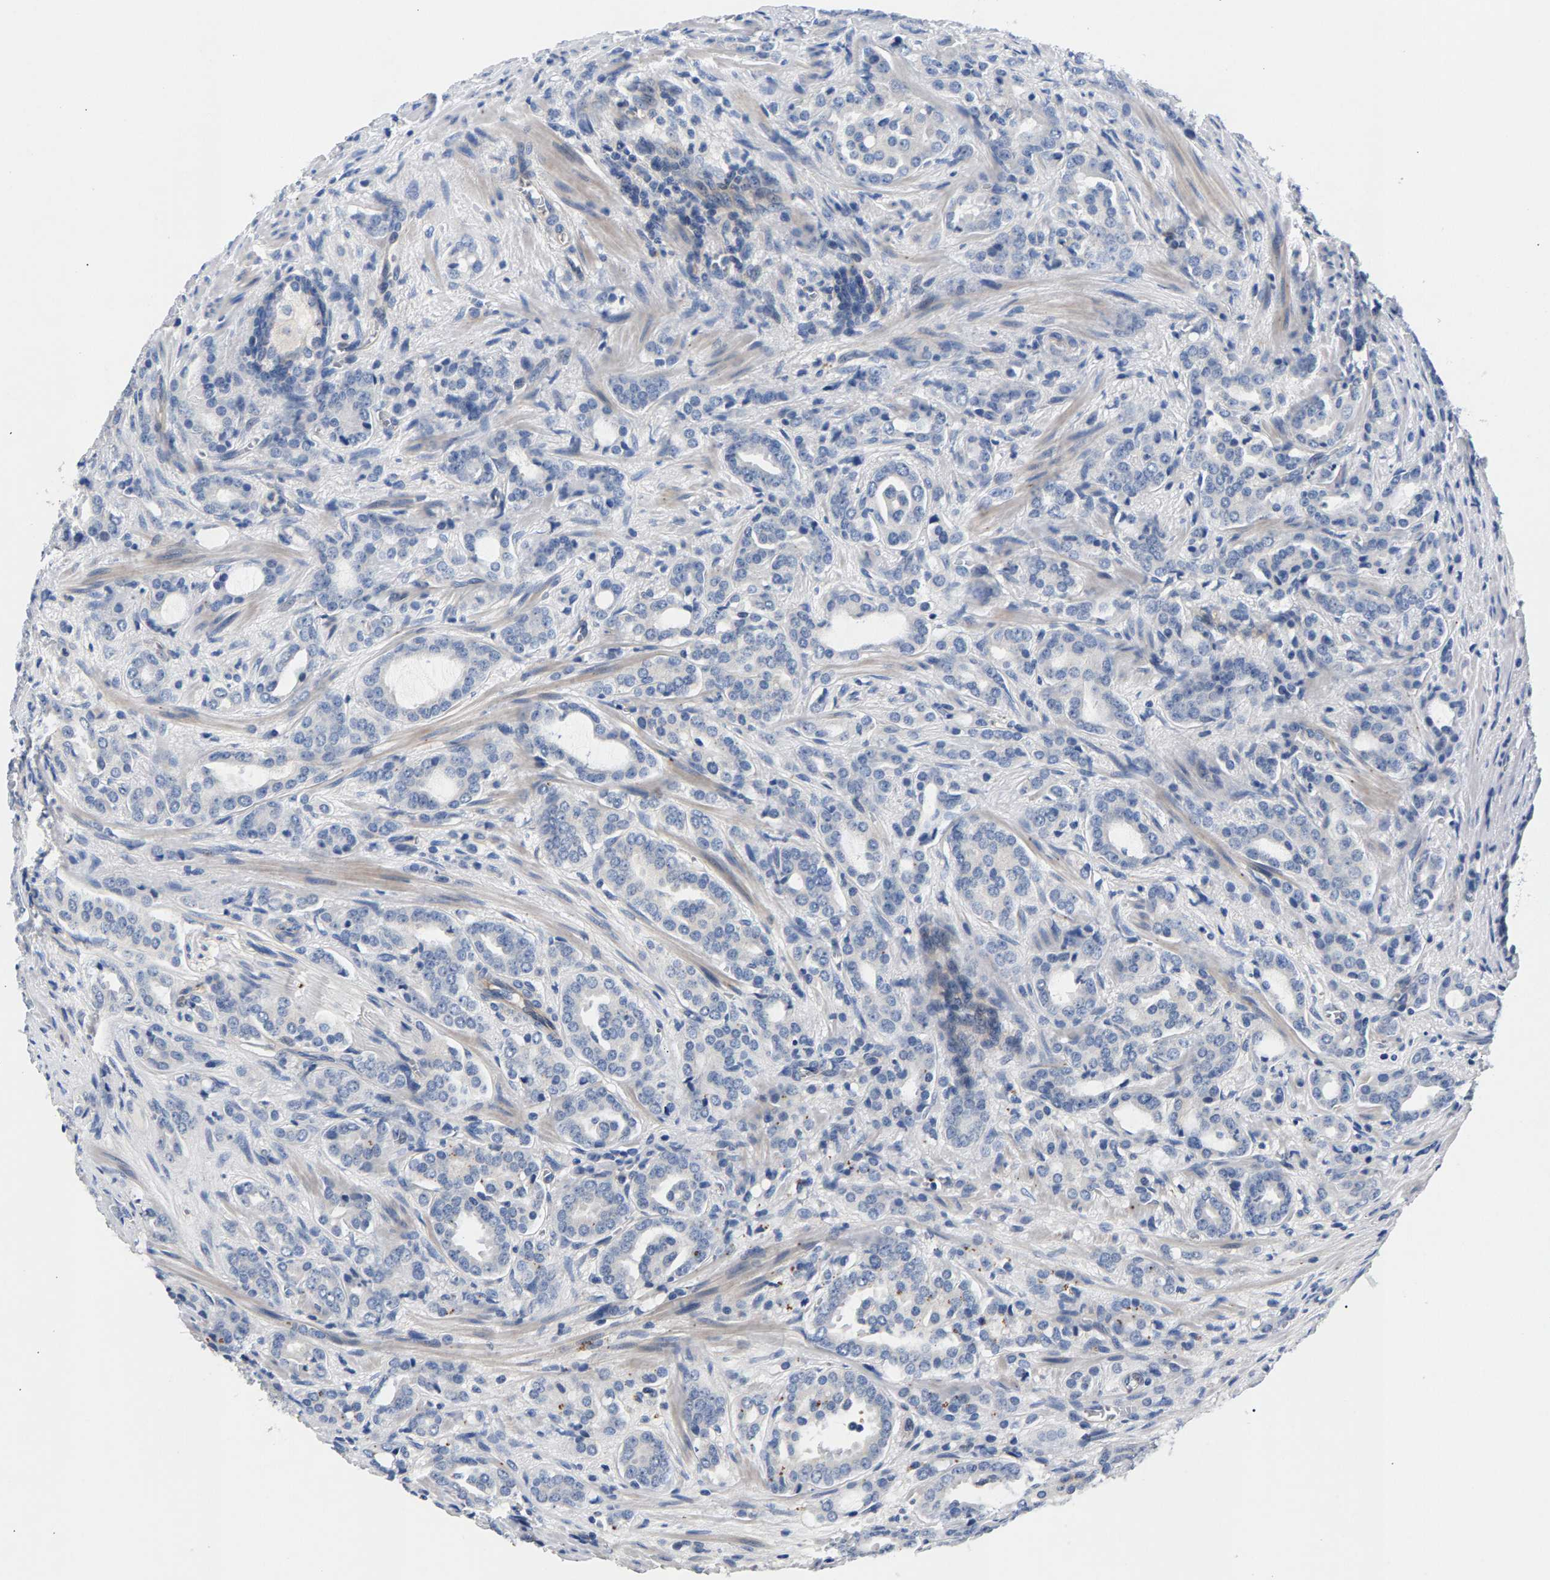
{"staining": {"intensity": "negative", "quantity": "none", "location": "none"}, "tissue": "prostate cancer", "cell_type": "Tumor cells", "image_type": "cancer", "snomed": [{"axis": "morphology", "description": "Adenocarcinoma, High grade"}, {"axis": "topography", "description": "Prostate"}], "caption": "Immunohistochemistry histopathology image of prostate cancer stained for a protein (brown), which demonstrates no staining in tumor cells.", "gene": "P2RY4", "patient": {"sex": "male", "age": 64}}